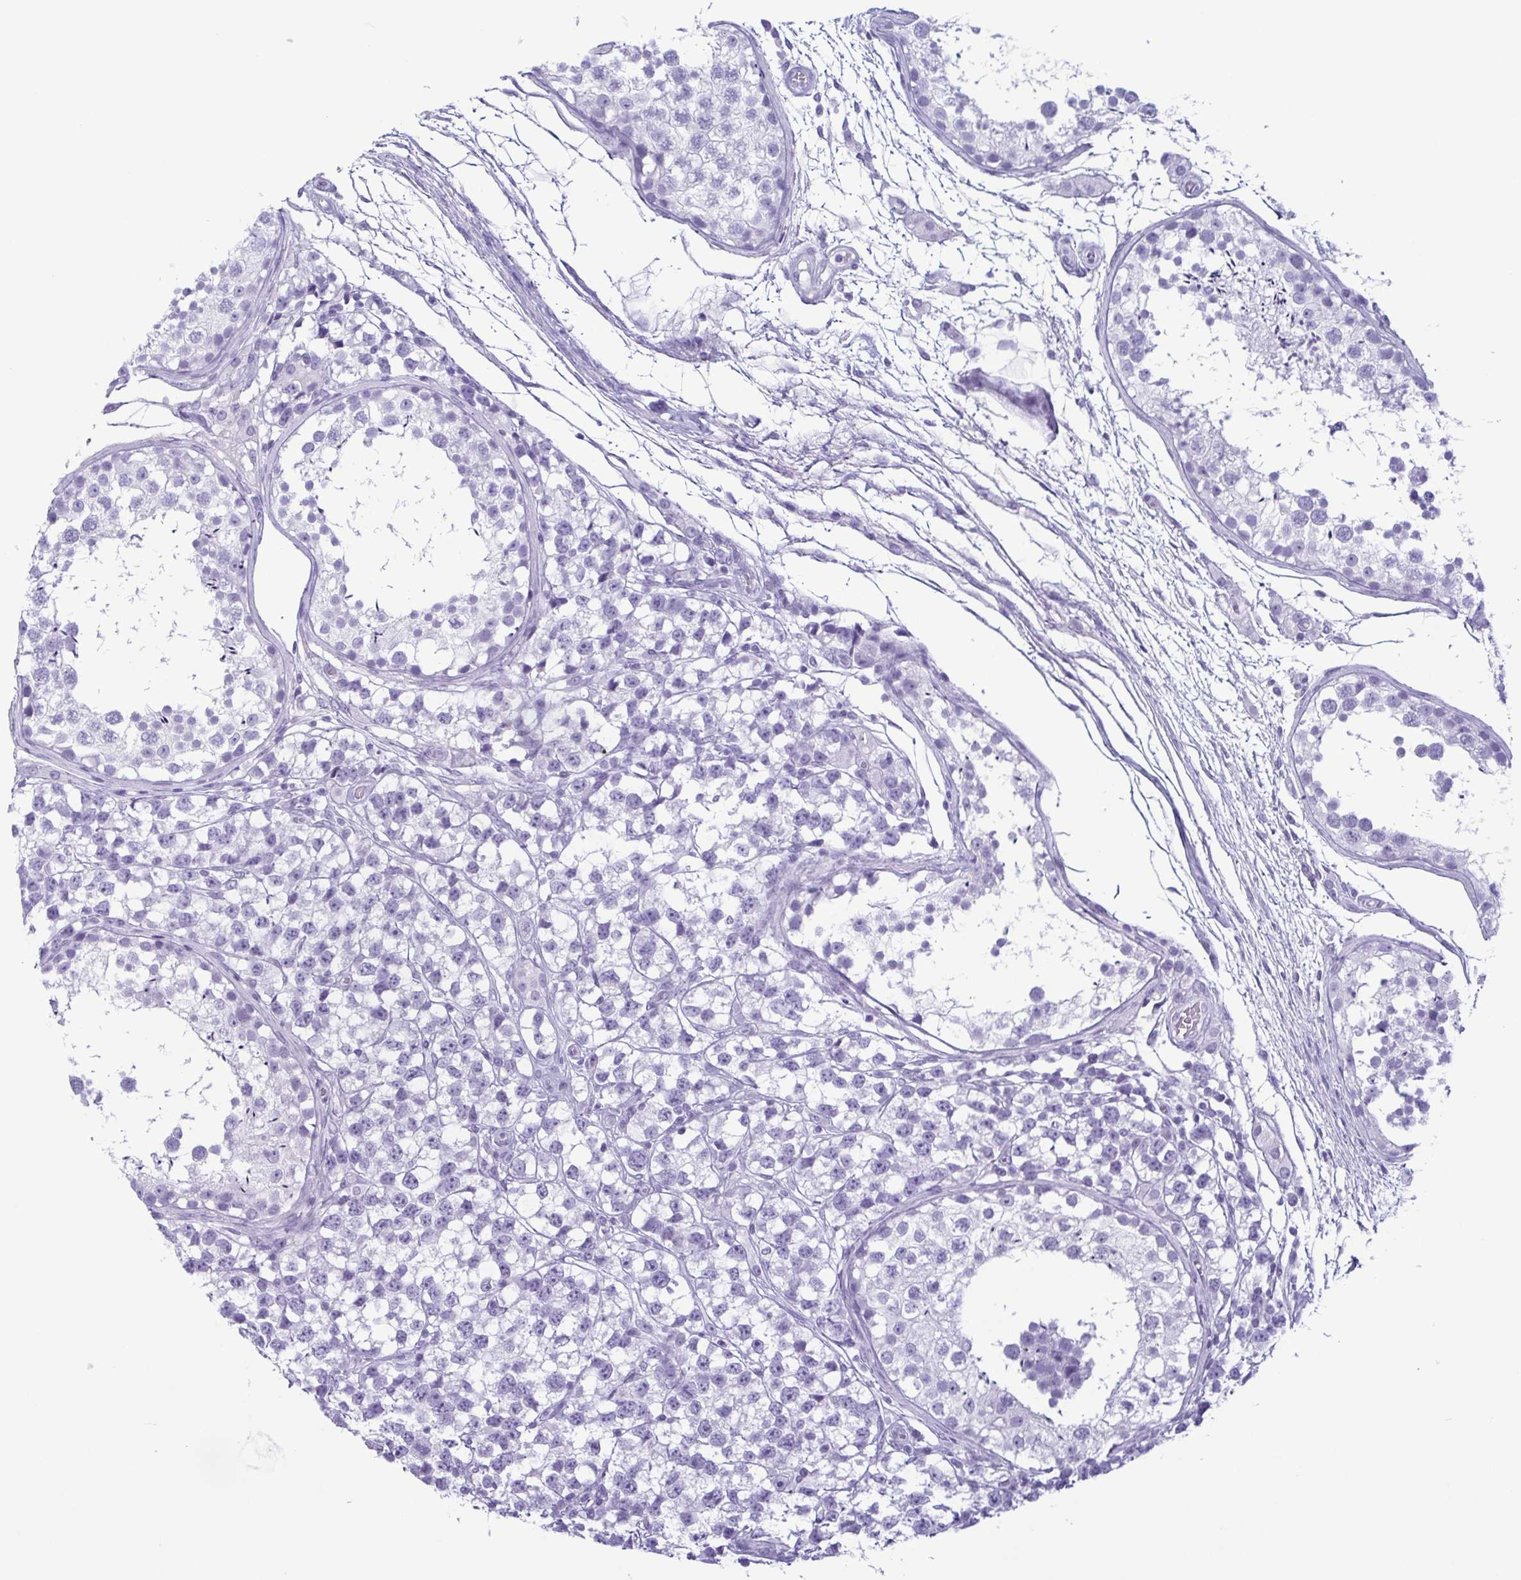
{"staining": {"intensity": "negative", "quantity": "none", "location": "none"}, "tissue": "testis", "cell_type": "Cells in seminiferous ducts", "image_type": "normal", "snomed": [{"axis": "morphology", "description": "Normal tissue, NOS"}, {"axis": "morphology", "description": "Seminoma, NOS"}, {"axis": "topography", "description": "Testis"}], "caption": "Immunohistochemistry of benign human testis exhibits no staining in cells in seminiferous ducts. The staining was performed using DAB to visualize the protein expression in brown, while the nuclei were stained in blue with hematoxylin (Magnification: 20x).", "gene": "KRT10", "patient": {"sex": "male", "age": 29}}